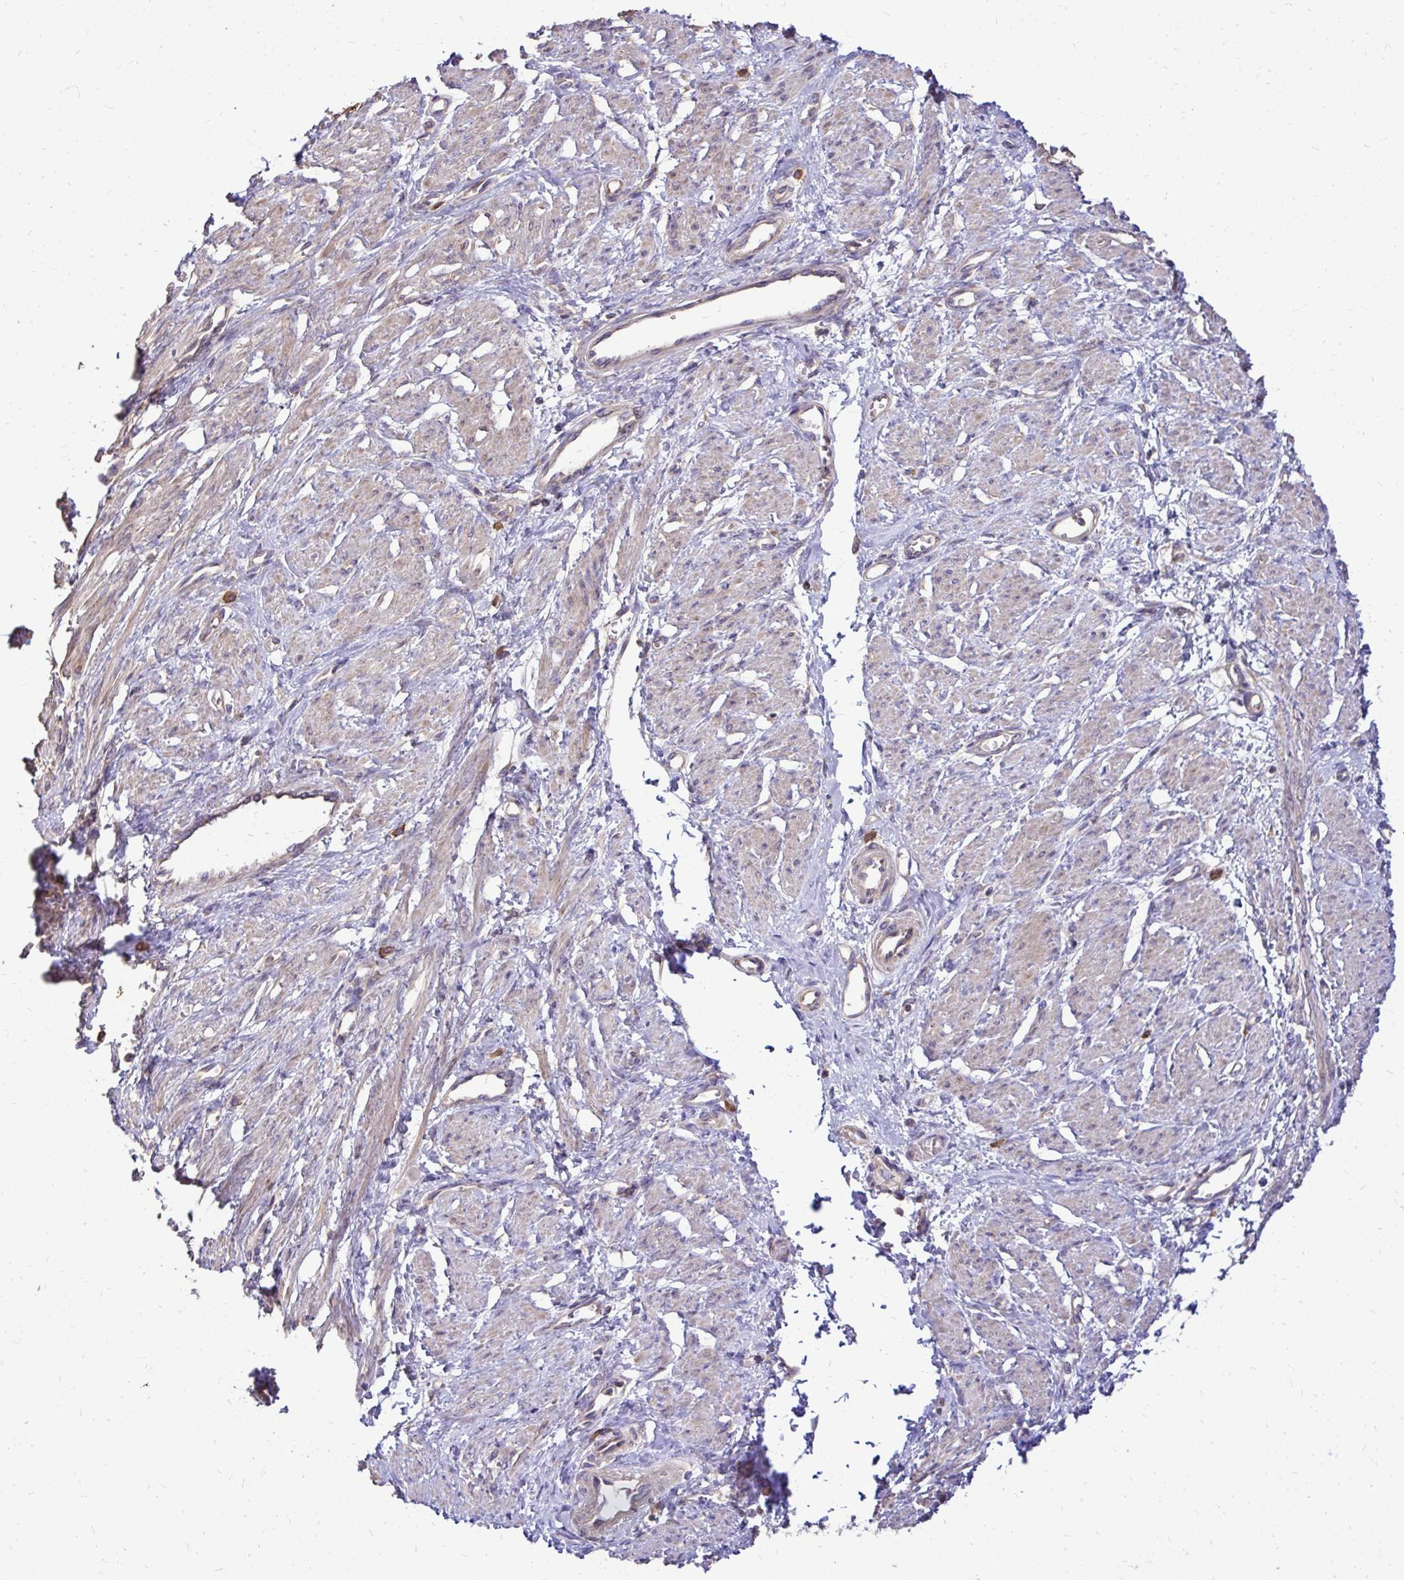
{"staining": {"intensity": "weak", "quantity": "25%-75%", "location": "cytoplasmic/membranous"}, "tissue": "smooth muscle", "cell_type": "Smooth muscle cells", "image_type": "normal", "snomed": [{"axis": "morphology", "description": "Normal tissue, NOS"}, {"axis": "topography", "description": "Smooth muscle"}, {"axis": "topography", "description": "Uterus"}], "caption": "Immunohistochemical staining of unremarkable smooth muscle reveals 25%-75% levels of weak cytoplasmic/membranous protein expression in approximately 25%-75% of smooth muscle cells. Immunohistochemistry (ihc) stains the protein of interest in brown and the nuclei are stained blue.", "gene": "FMR1", "patient": {"sex": "female", "age": 39}}